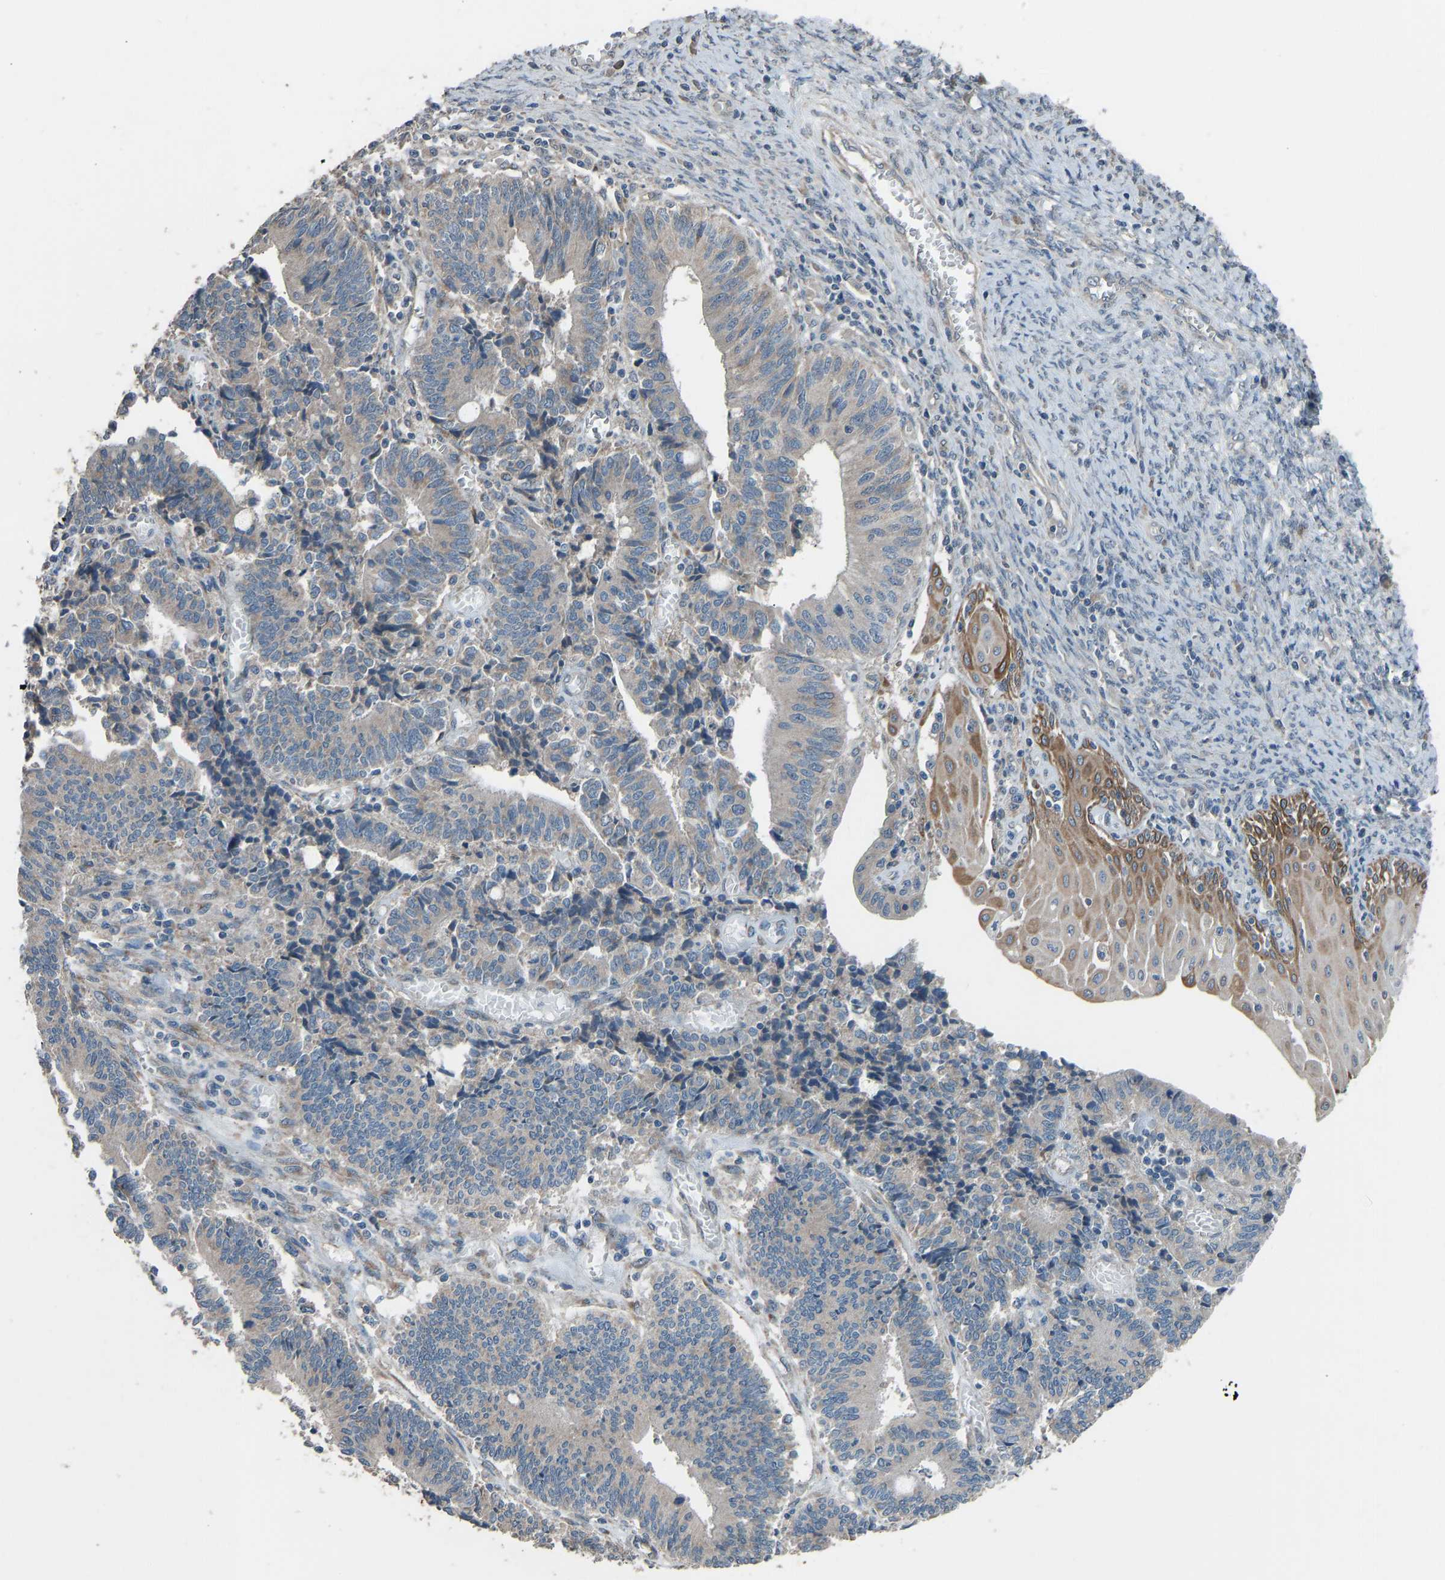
{"staining": {"intensity": "weak", "quantity": "<25%", "location": "cytoplasmic/membranous"}, "tissue": "cervical cancer", "cell_type": "Tumor cells", "image_type": "cancer", "snomed": [{"axis": "morphology", "description": "Adenocarcinoma, NOS"}, {"axis": "topography", "description": "Cervix"}], "caption": "A histopathology image of human cervical cancer (adenocarcinoma) is negative for staining in tumor cells.", "gene": "SLC43A1", "patient": {"sex": "female", "age": 44}}